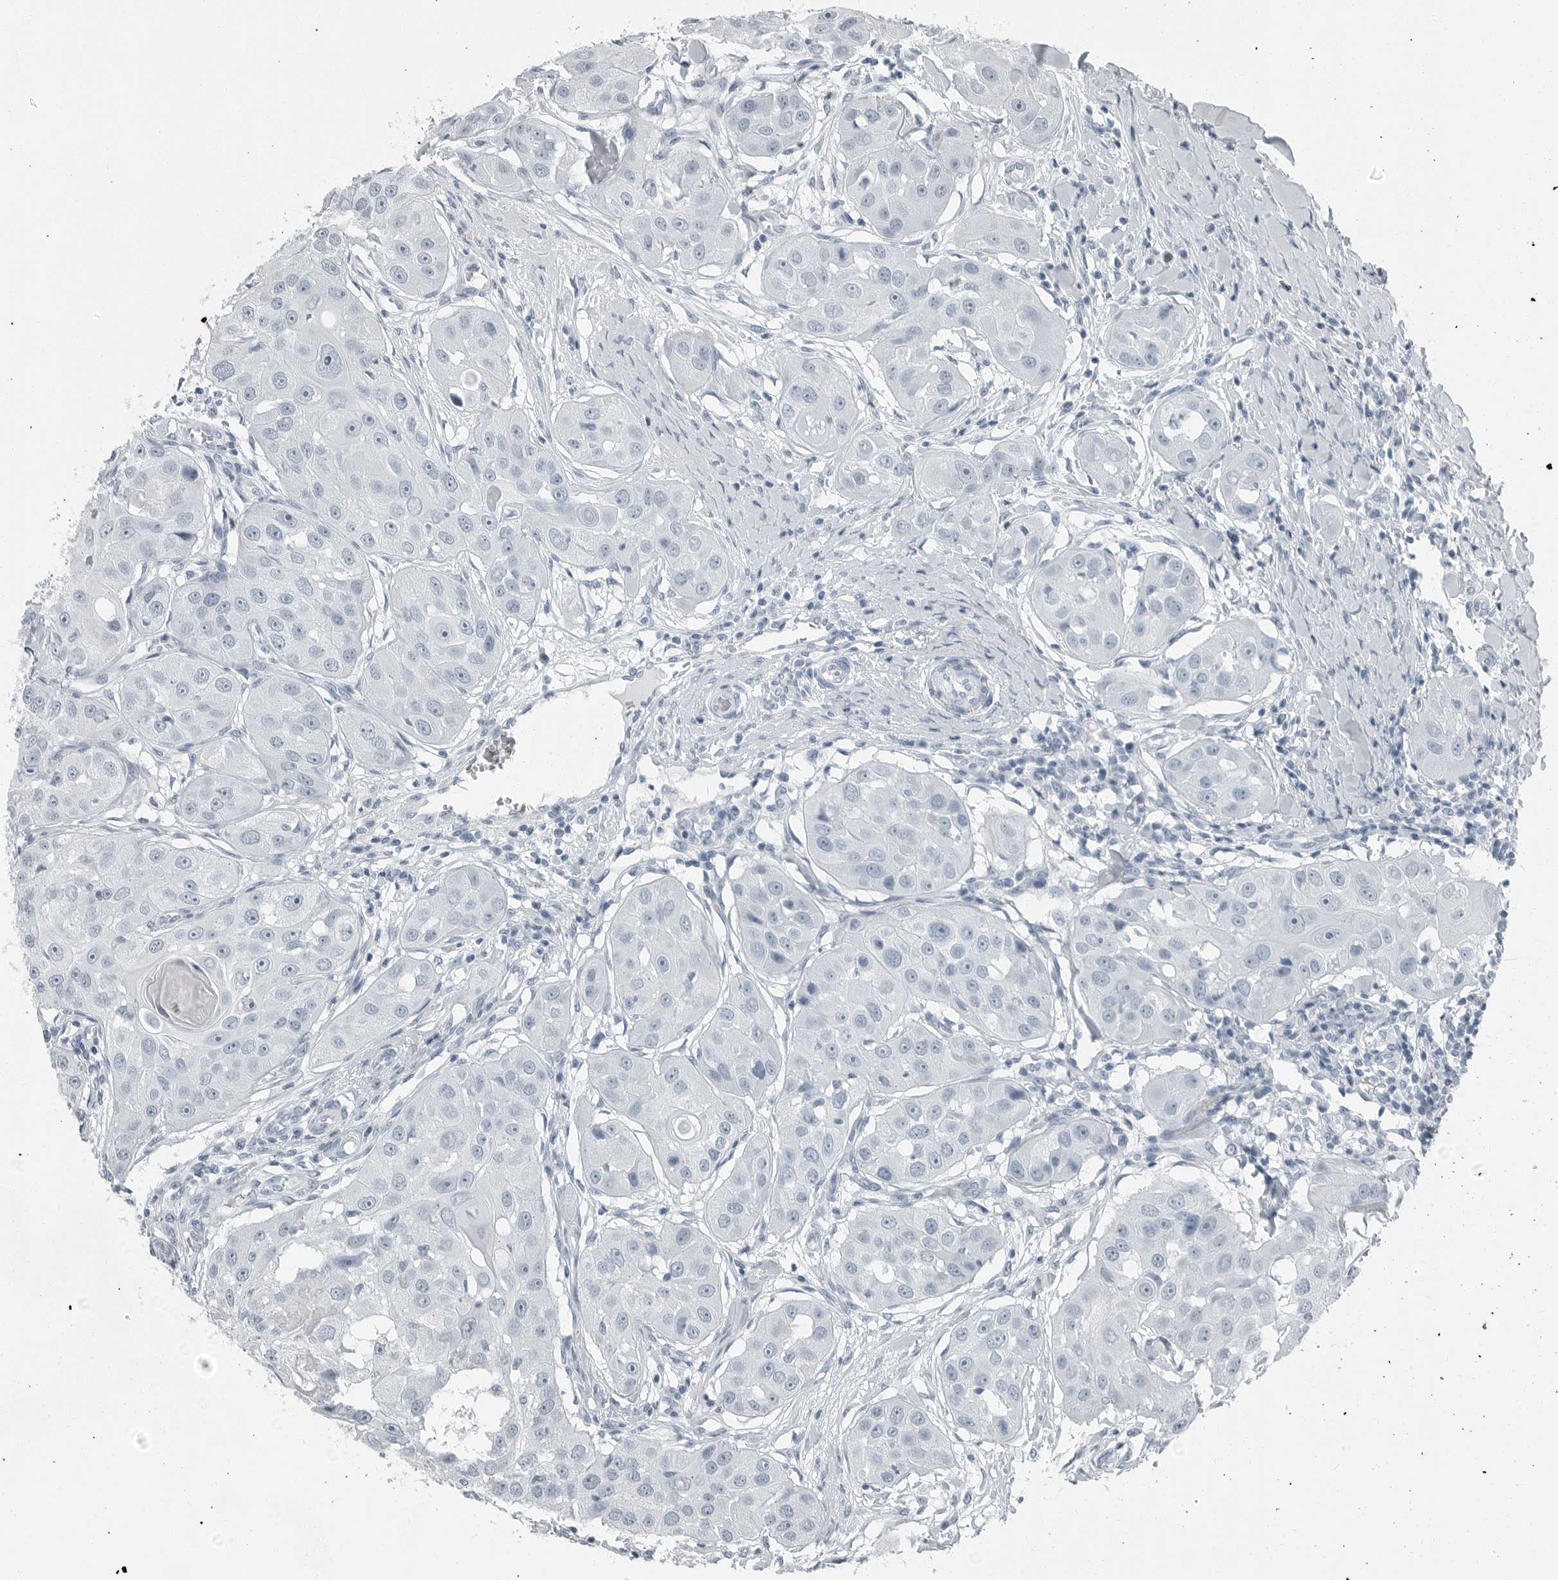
{"staining": {"intensity": "negative", "quantity": "none", "location": "none"}, "tissue": "head and neck cancer", "cell_type": "Tumor cells", "image_type": "cancer", "snomed": [{"axis": "morphology", "description": "Normal tissue, NOS"}, {"axis": "morphology", "description": "Squamous cell carcinoma, NOS"}, {"axis": "topography", "description": "Skeletal muscle"}, {"axis": "topography", "description": "Head-Neck"}], "caption": "High power microscopy photomicrograph of an immunohistochemistry image of head and neck cancer (squamous cell carcinoma), revealing no significant staining in tumor cells.", "gene": "FABP6", "patient": {"sex": "male", "age": 51}}